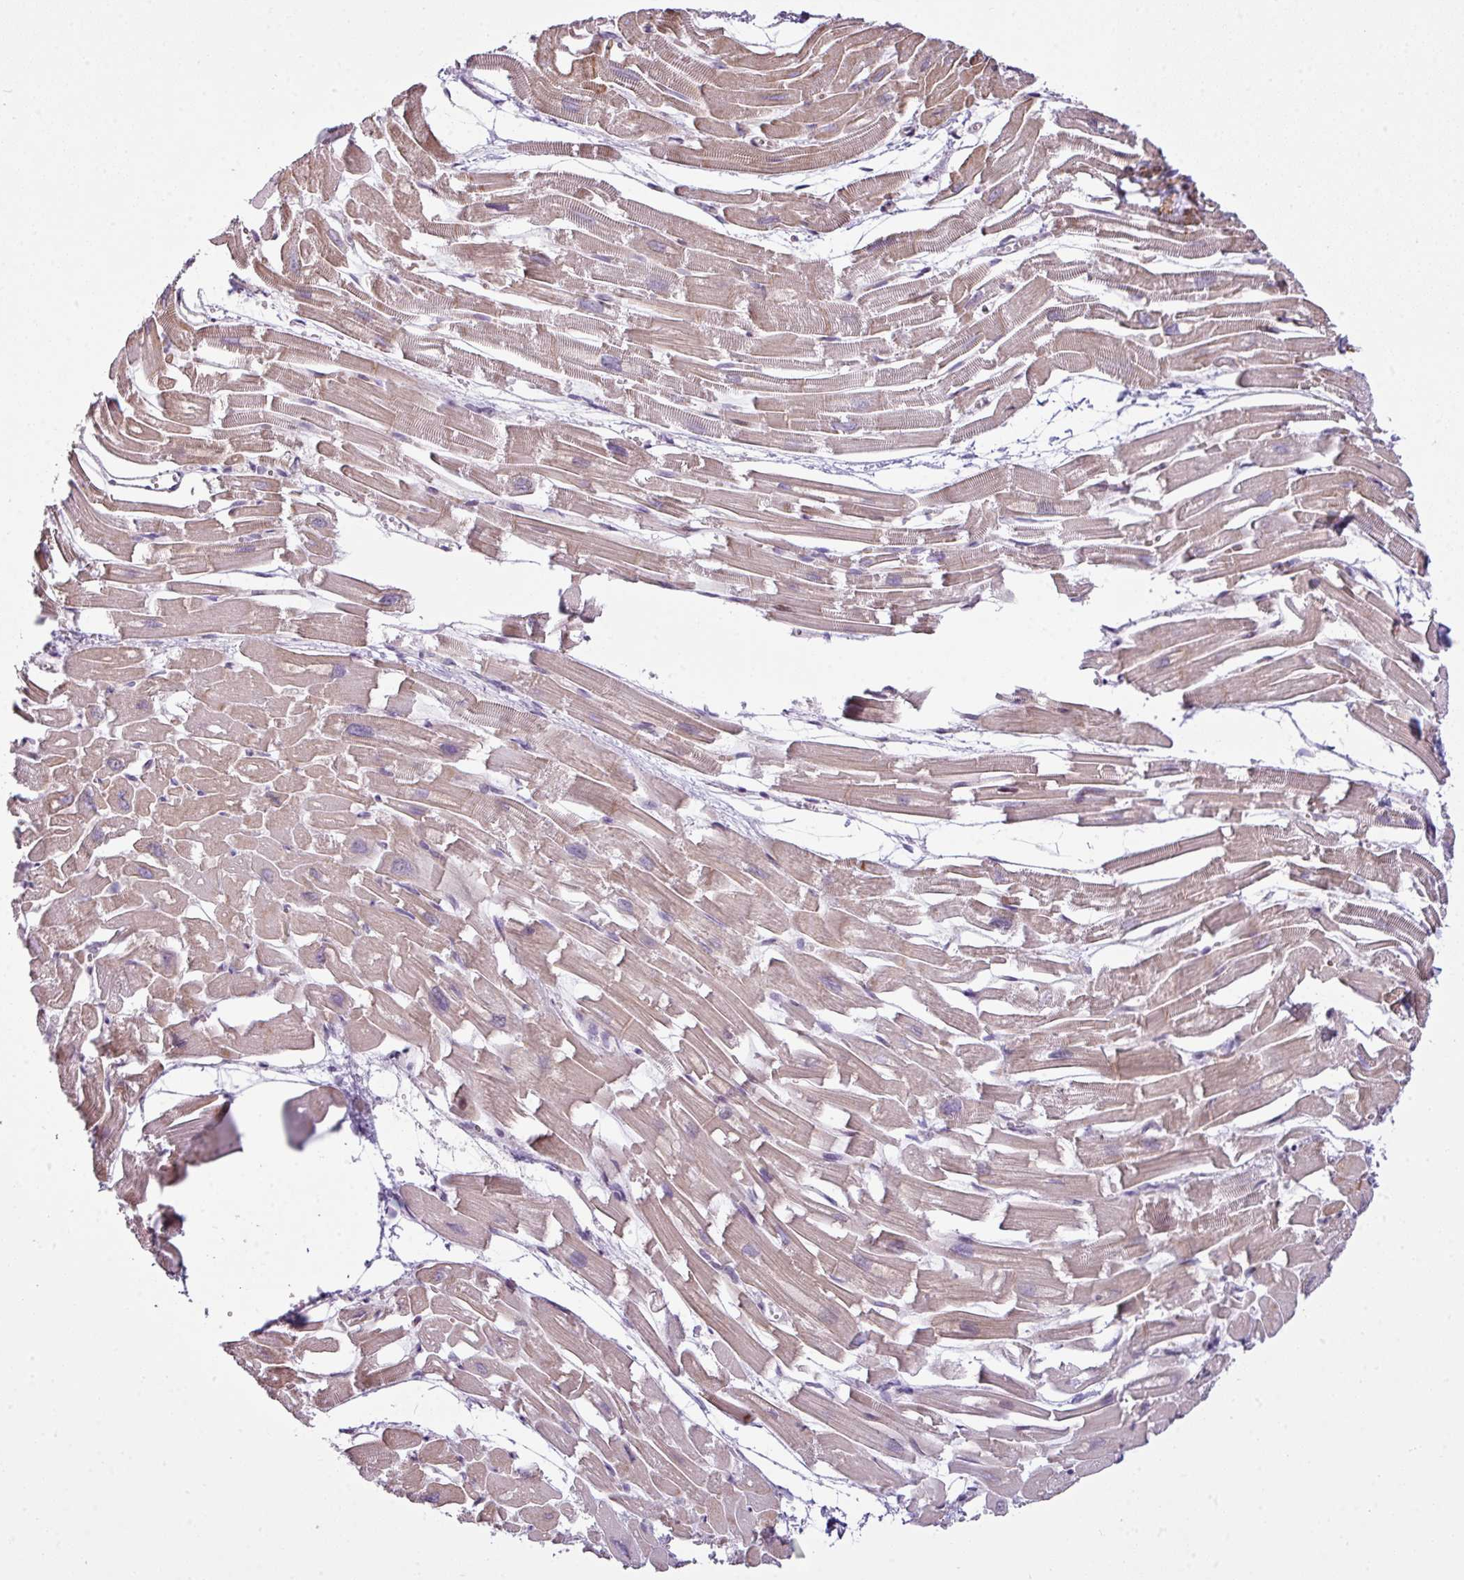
{"staining": {"intensity": "moderate", "quantity": "25%-75%", "location": "cytoplasmic/membranous"}, "tissue": "heart muscle", "cell_type": "Cardiomyocytes", "image_type": "normal", "snomed": [{"axis": "morphology", "description": "Normal tissue, NOS"}, {"axis": "topography", "description": "Heart"}], "caption": "This photomicrograph demonstrates benign heart muscle stained with immunohistochemistry (IHC) to label a protein in brown. The cytoplasmic/membranous of cardiomyocytes show moderate positivity for the protein. Nuclei are counter-stained blue.", "gene": "ZNF688", "patient": {"sex": "male", "age": 54}}